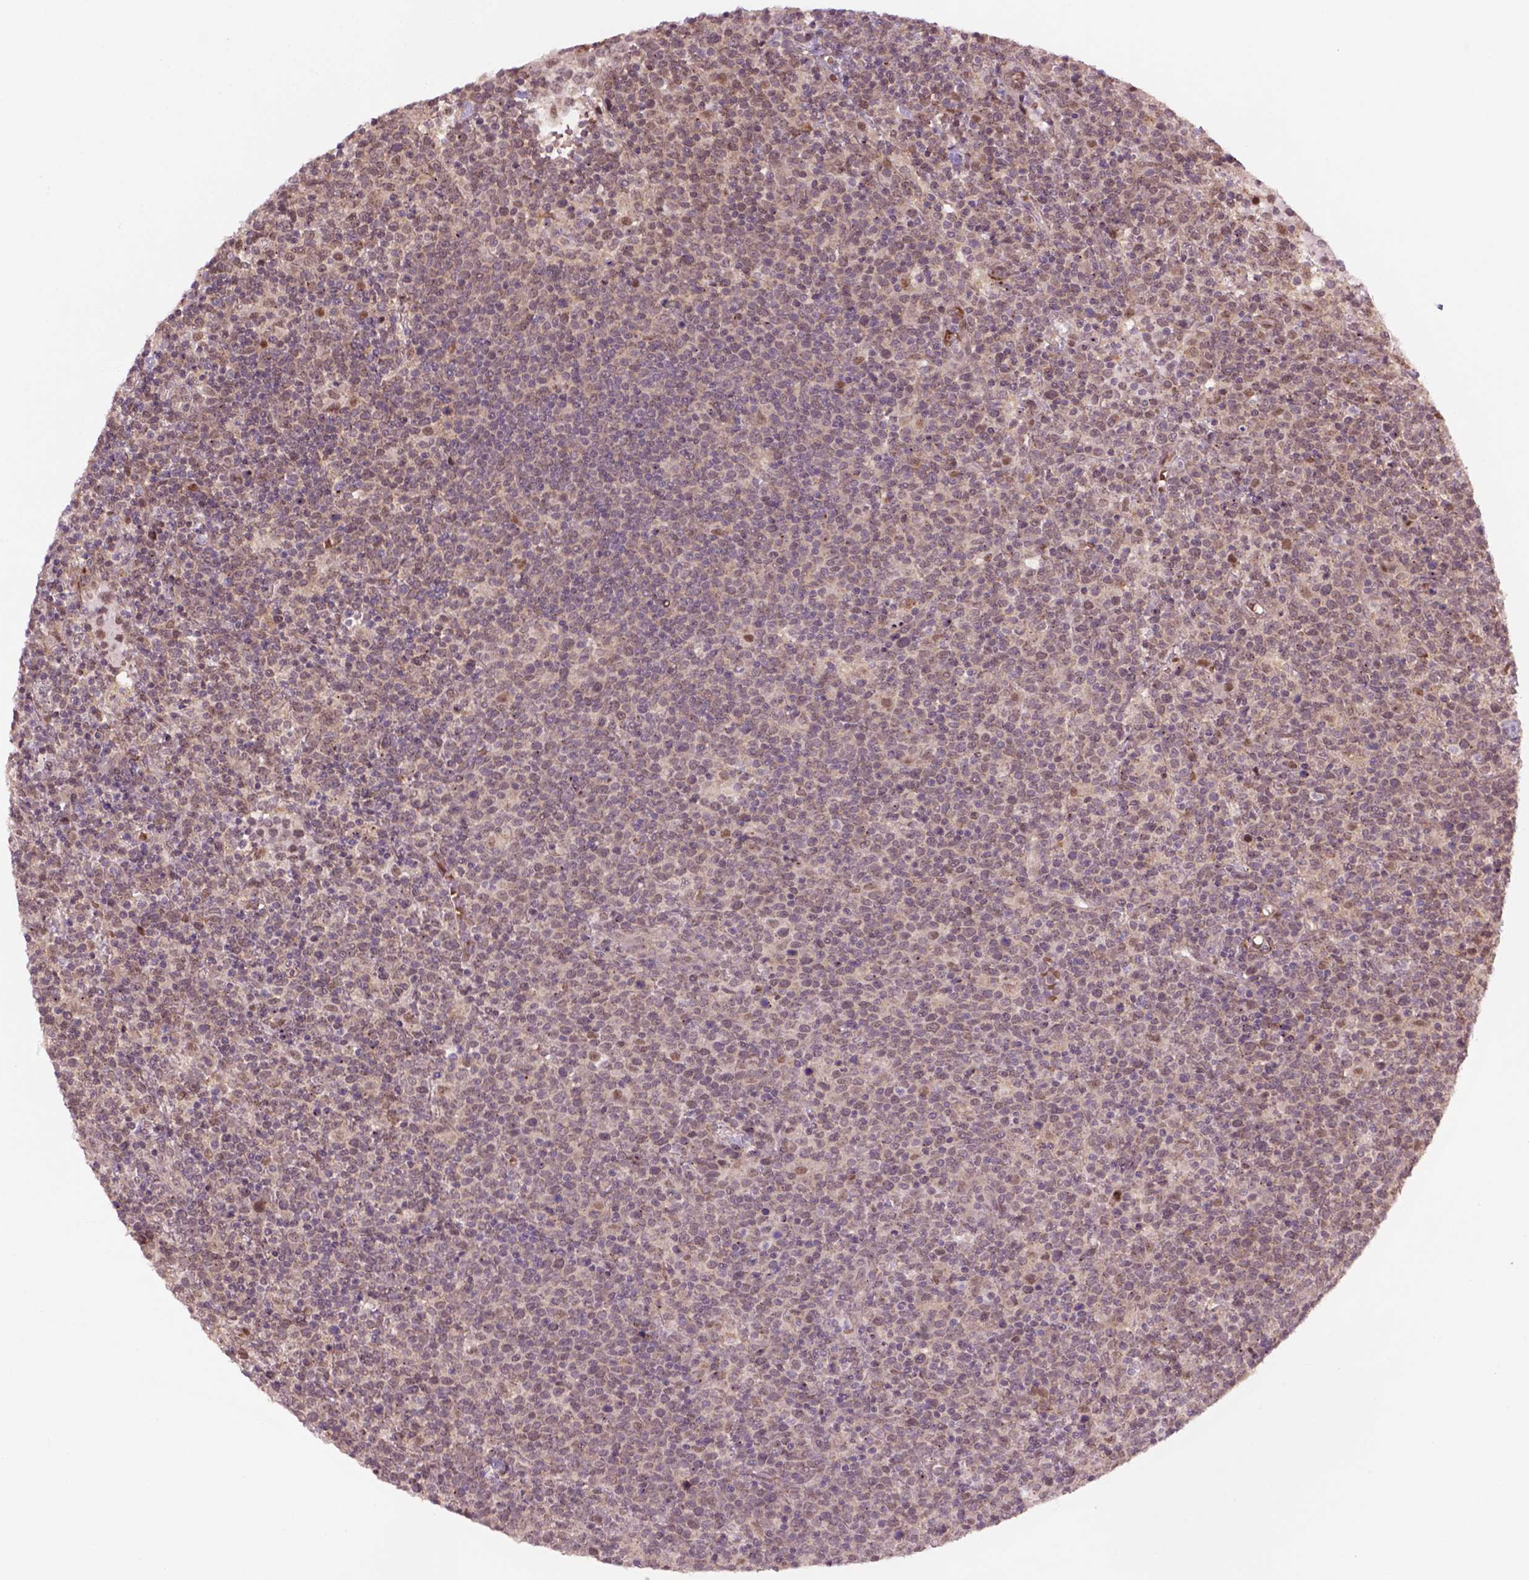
{"staining": {"intensity": "weak", "quantity": ">75%", "location": "cytoplasmic/membranous,nuclear"}, "tissue": "lymphoma", "cell_type": "Tumor cells", "image_type": "cancer", "snomed": [{"axis": "morphology", "description": "Malignant lymphoma, non-Hodgkin's type, High grade"}, {"axis": "topography", "description": "Lymph node"}], "caption": "DAB immunohistochemical staining of lymphoma shows weak cytoplasmic/membranous and nuclear protein positivity in approximately >75% of tumor cells.", "gene": "PSMD11", "patient": {"sex": "male", "age": 61}}